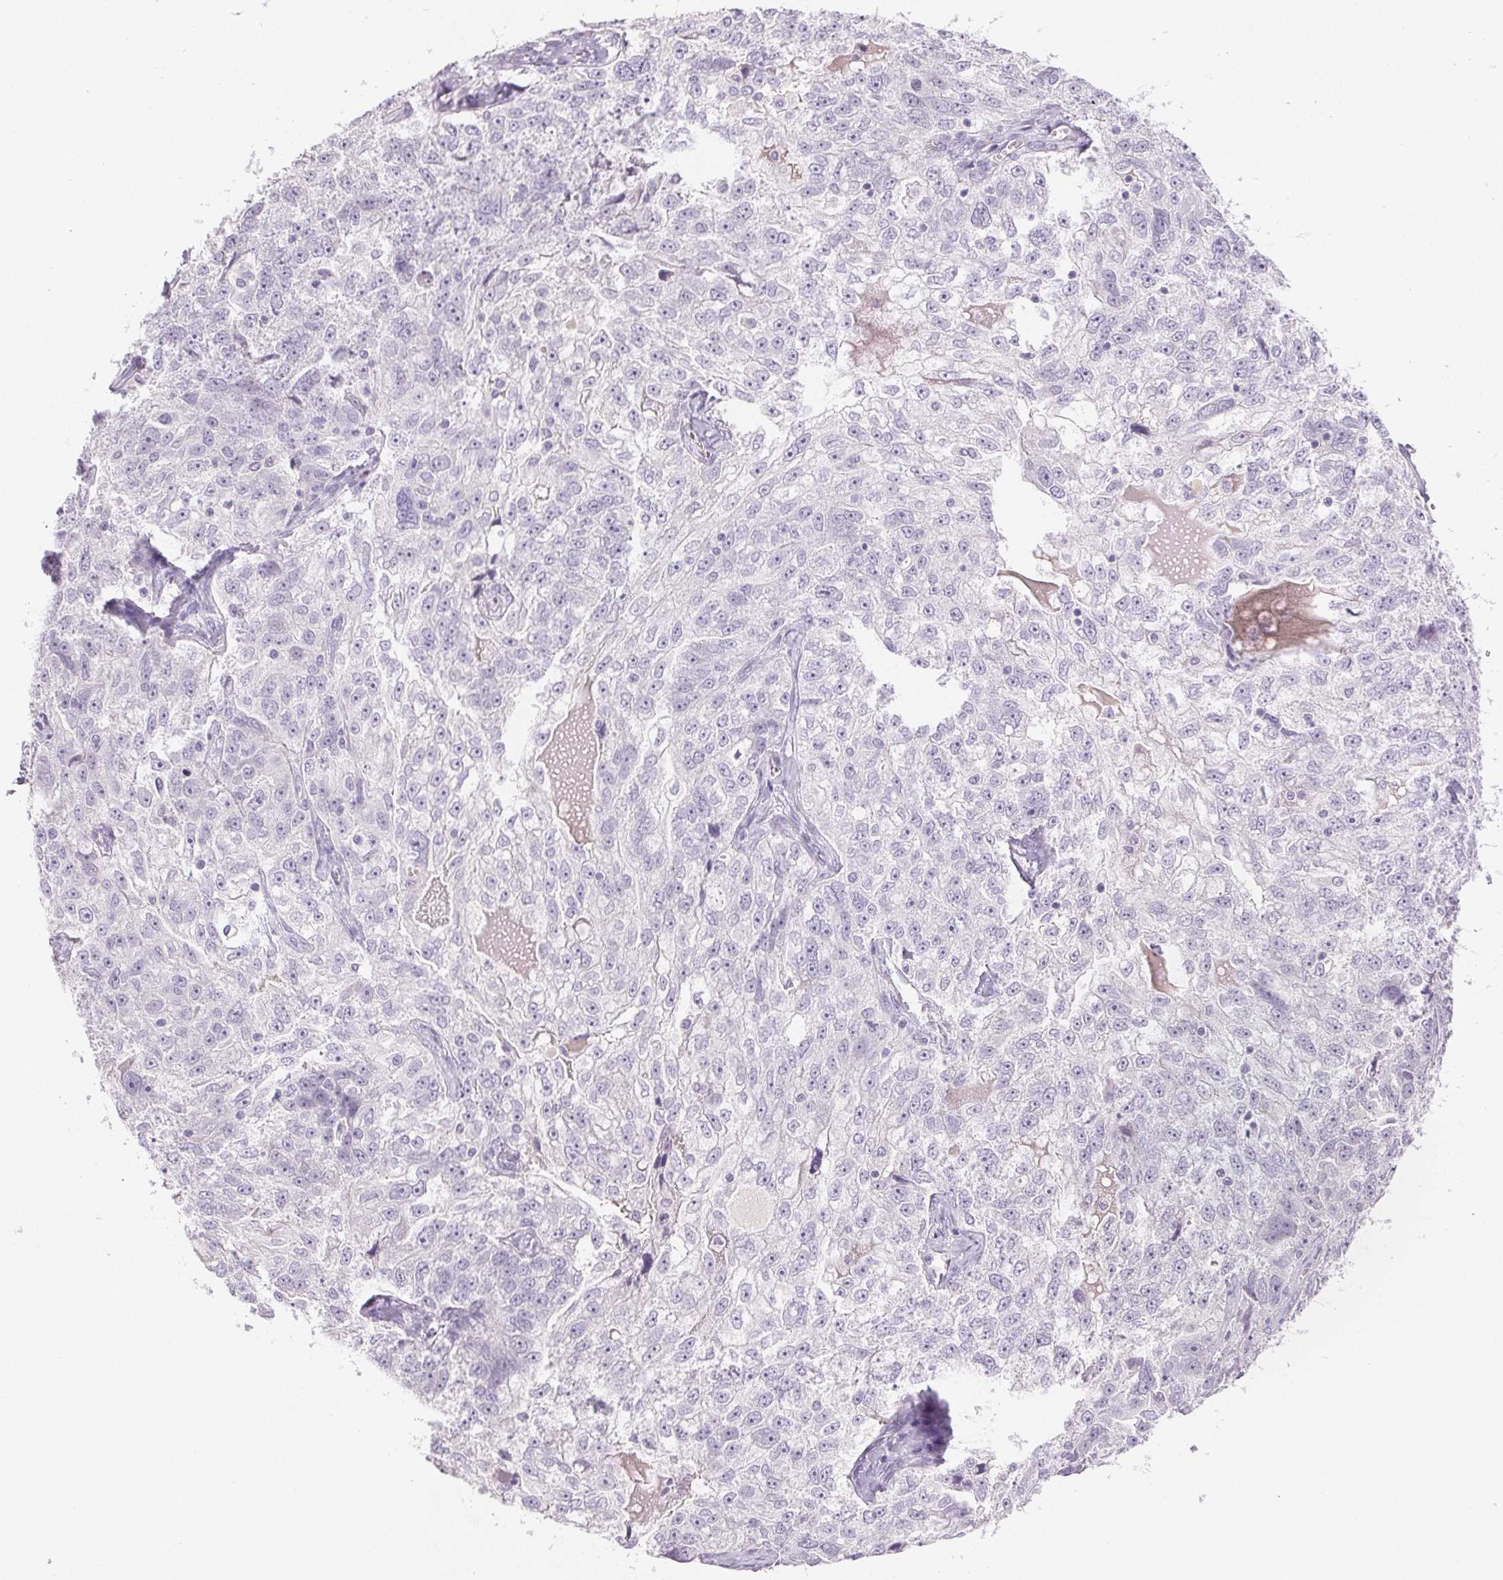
{"staining": {"intensity": "negative", "quantity": "none", "location": "none"}, "tissue": "ovarian cancer", "cell_type": "Tumor cells", "image_type": "cancer", "snomed": [{"axis": "morphology", "description": "Cystadenocarcinoma, serous, NOS"}, {"axis": "topography", "description": "Ovary"}], "caption": "High power microscopy micrograph of an immunohistochemistry image of ovarian cancer, revealing no significant expression in tumor cells.", "gene": "BPIFB2", "patient": {"sex": "female", "age": 51}}